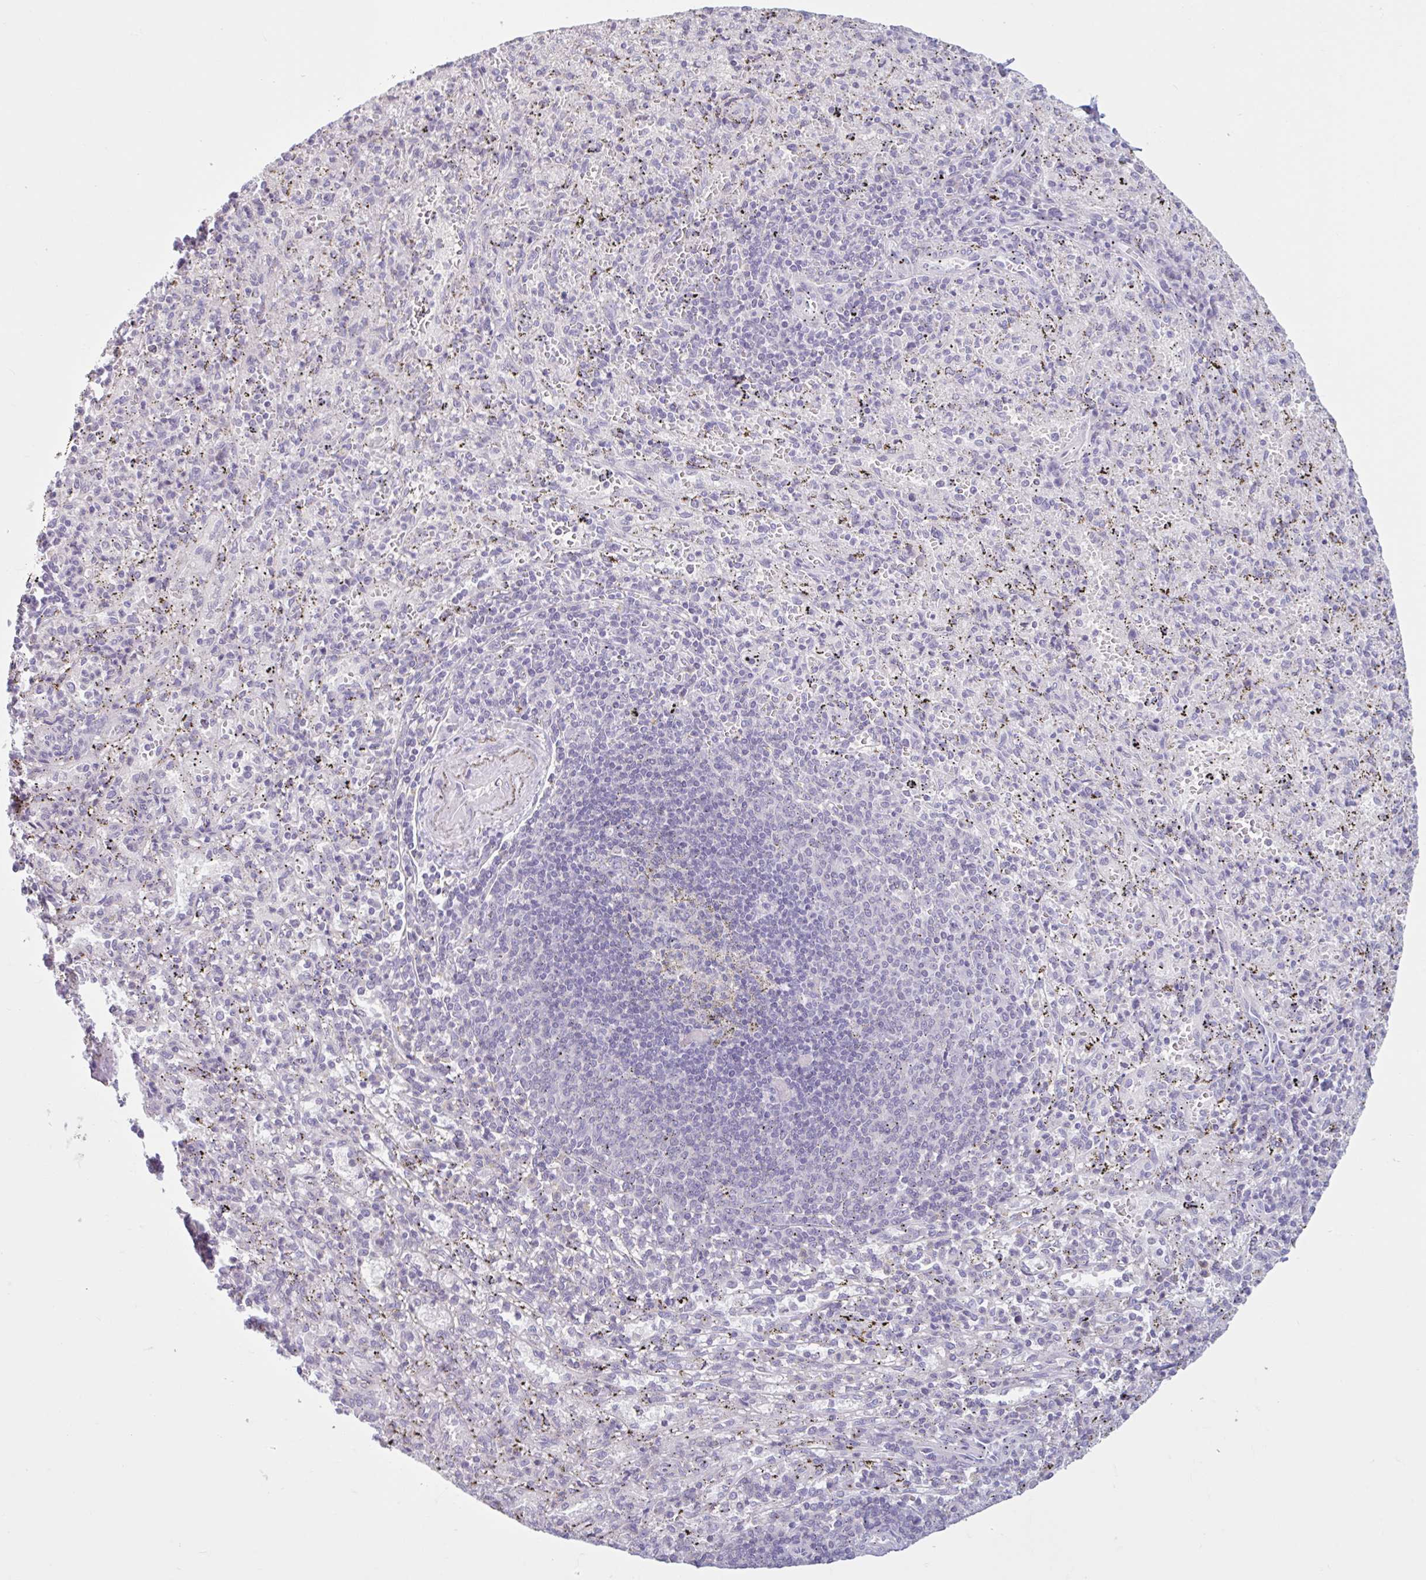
{"staining": {"intensity": "negative", "quantity": "none", "location": "none"}, "tissue": "spleen", "cell_type": "Cells in red pulp", "image_type": "normal", "snomed": [{"axis": "morphology", "description": "Normal tissue, NOS"}, {"axis": "topography", "description": "Spleen"}], "caption": "This is a image of immunohistochemistry (IHC) staining of benign spleen, which shows no expression in cells in red pulp.", "gene": "CDH19", "patient": {"sex": "male", "age": 57}}